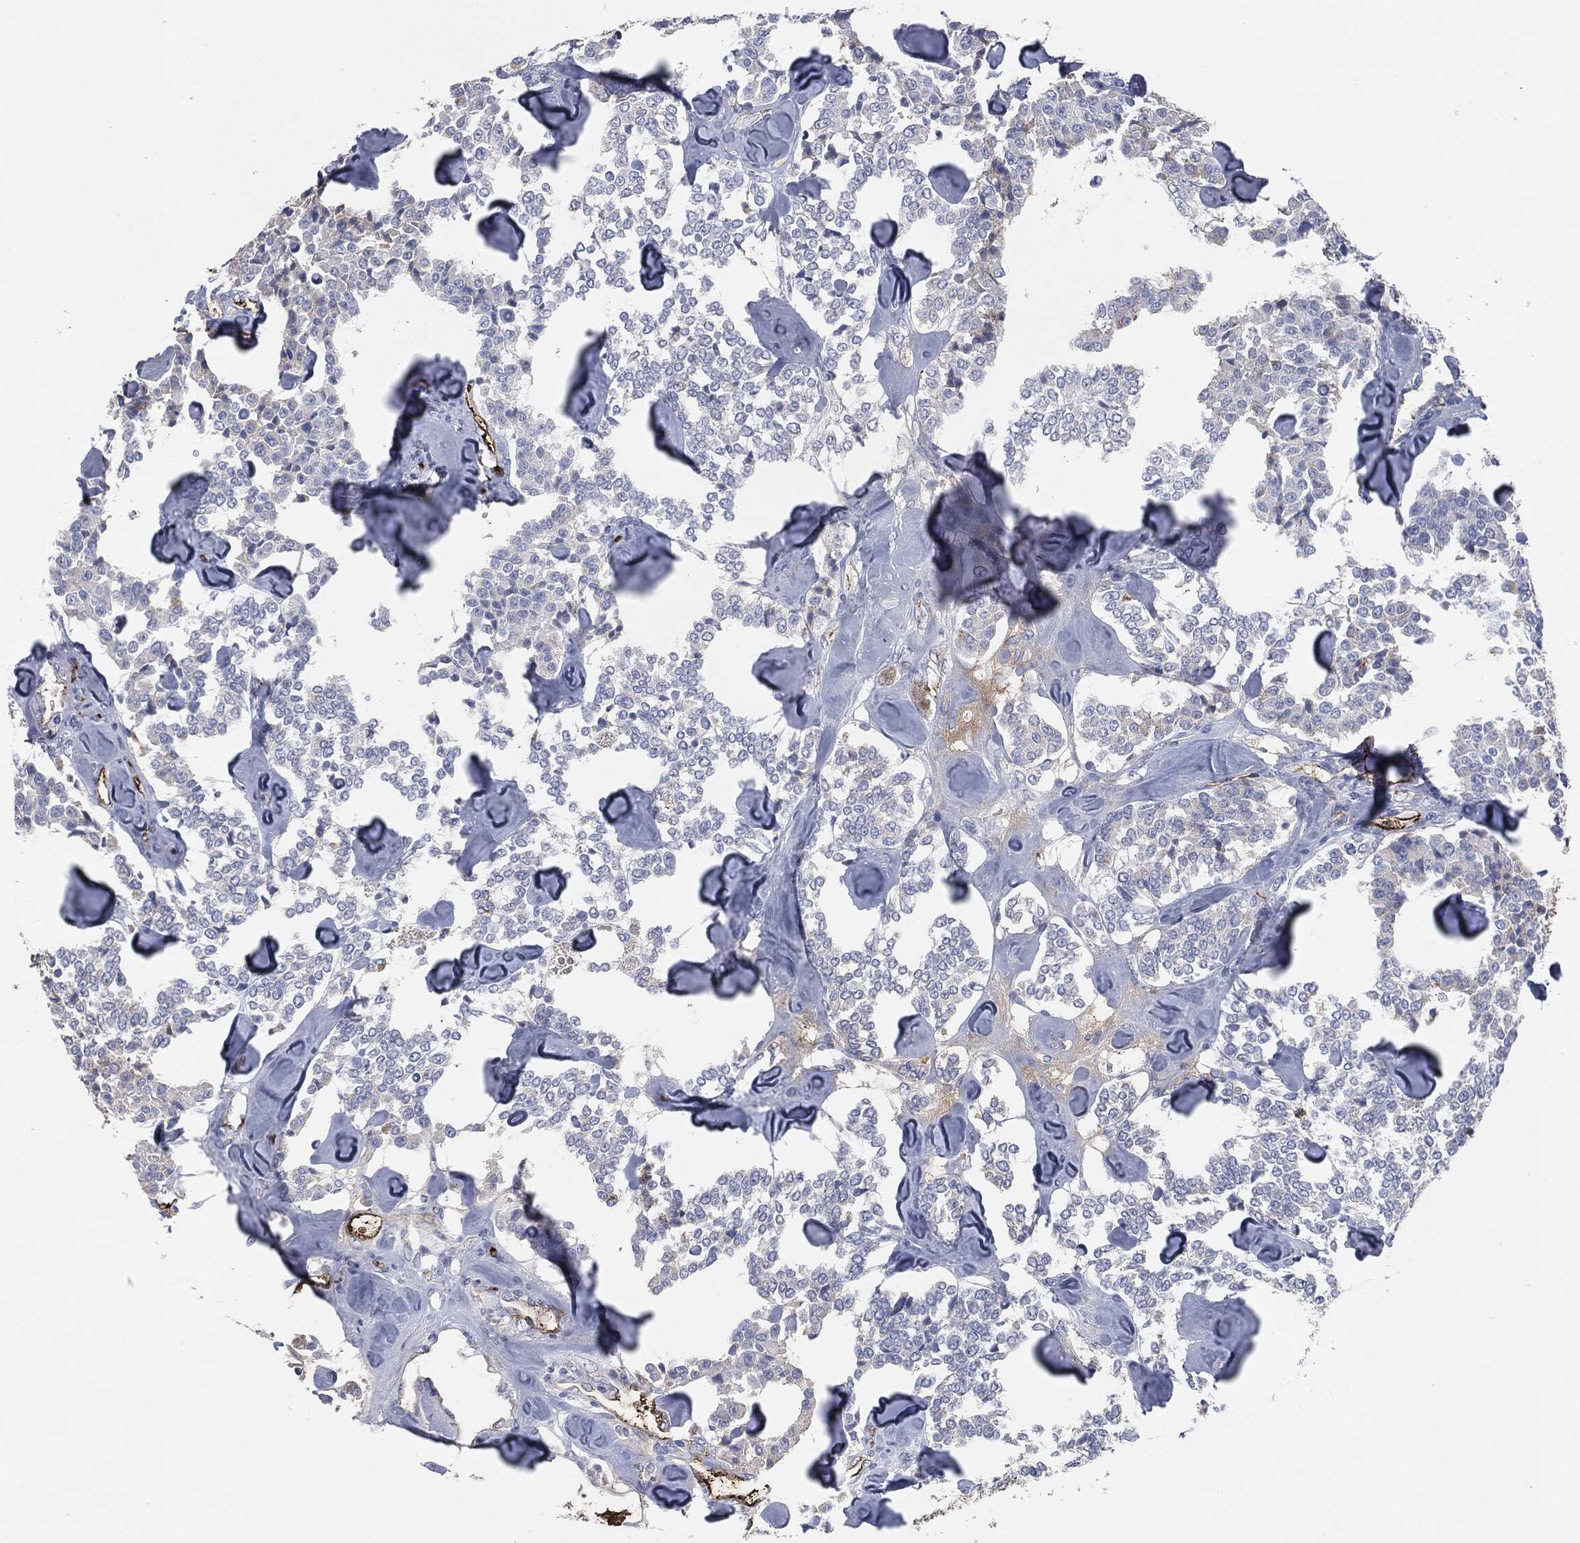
{"staining": {"intensity": "negative", "quantity": "none", "location": "none"}, "tissue": "carcinoid", "cell_type": "Tumor cells", "image_type": "cancer", "snomed": [{"axis": "morphology", "description": "Carcinoid, malignant, NOS"}, {"axis": "topography", "description": "Pancreas"}], "caption": "Histopathology image shows no significant protein staining in tumor cells of malignant carcinoid.", "gene": "APOB", "patient": {"sex": "male", "age": 41}}